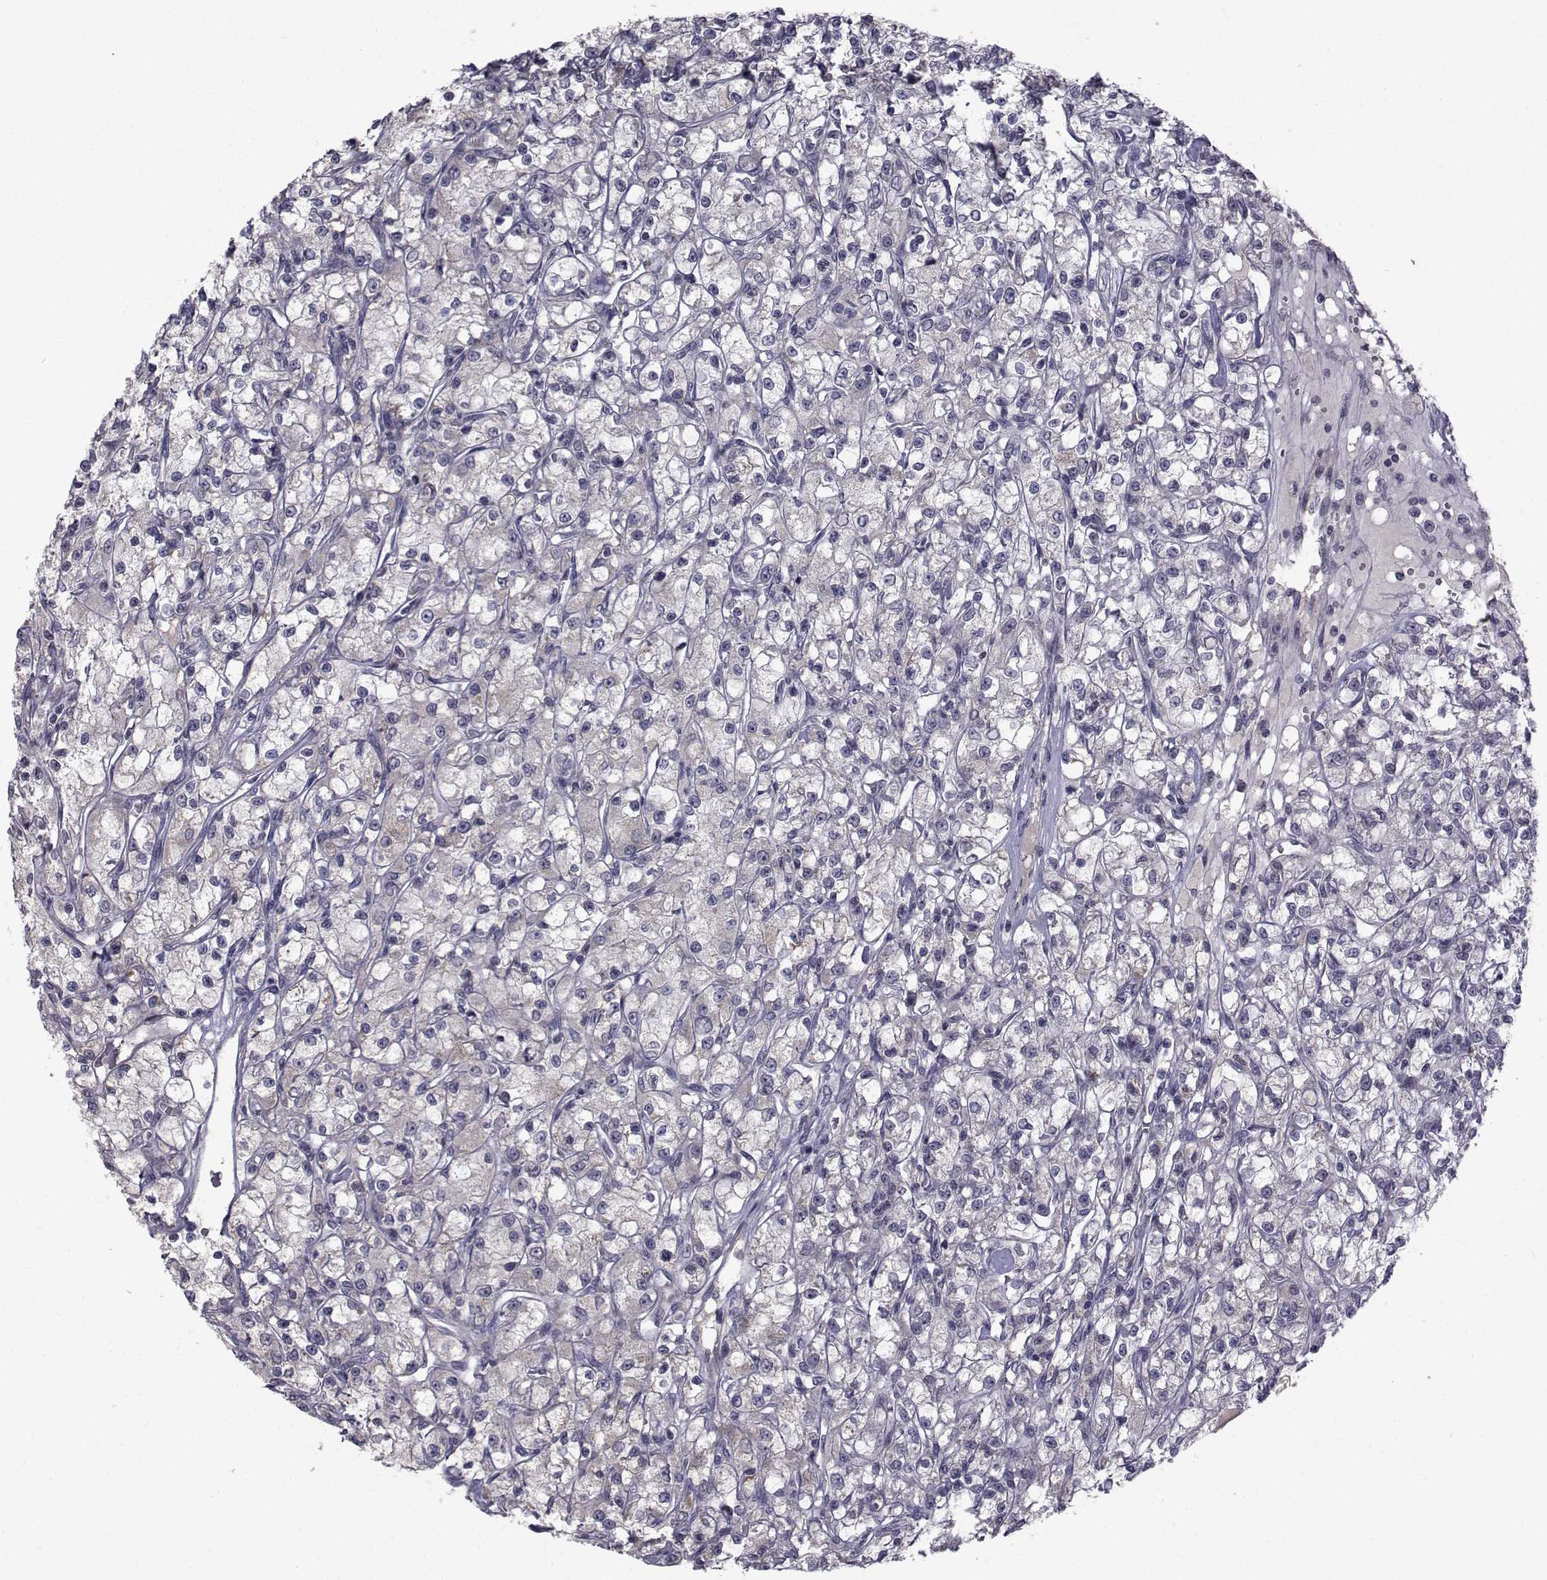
{"staining": {"intensity": "negative", "quantity": "none", "location": "none"}, "tissue": "renal cancer", "cell_type": "Tumor cells", "image_type": "cancer", "snomed": [{"axis": "morphology", "description": "Adenocarcinoma, NOS"}, {"axis": "topography", "description": "Kidney"}], "caption": "High magnification brightfield microscopy of renal cancer (adenocarcinoma) stained with DAB (brown) and counterstained with hematoxylin (blue): tumor cells show no significant staining. (Brightfield microscopy of DAB (3,3'-diaminobenzidine) immunohistochemistry (IHC) at high magnification).", "gene": "FDXR", "patient": {"sex": "female", "age": 59}}